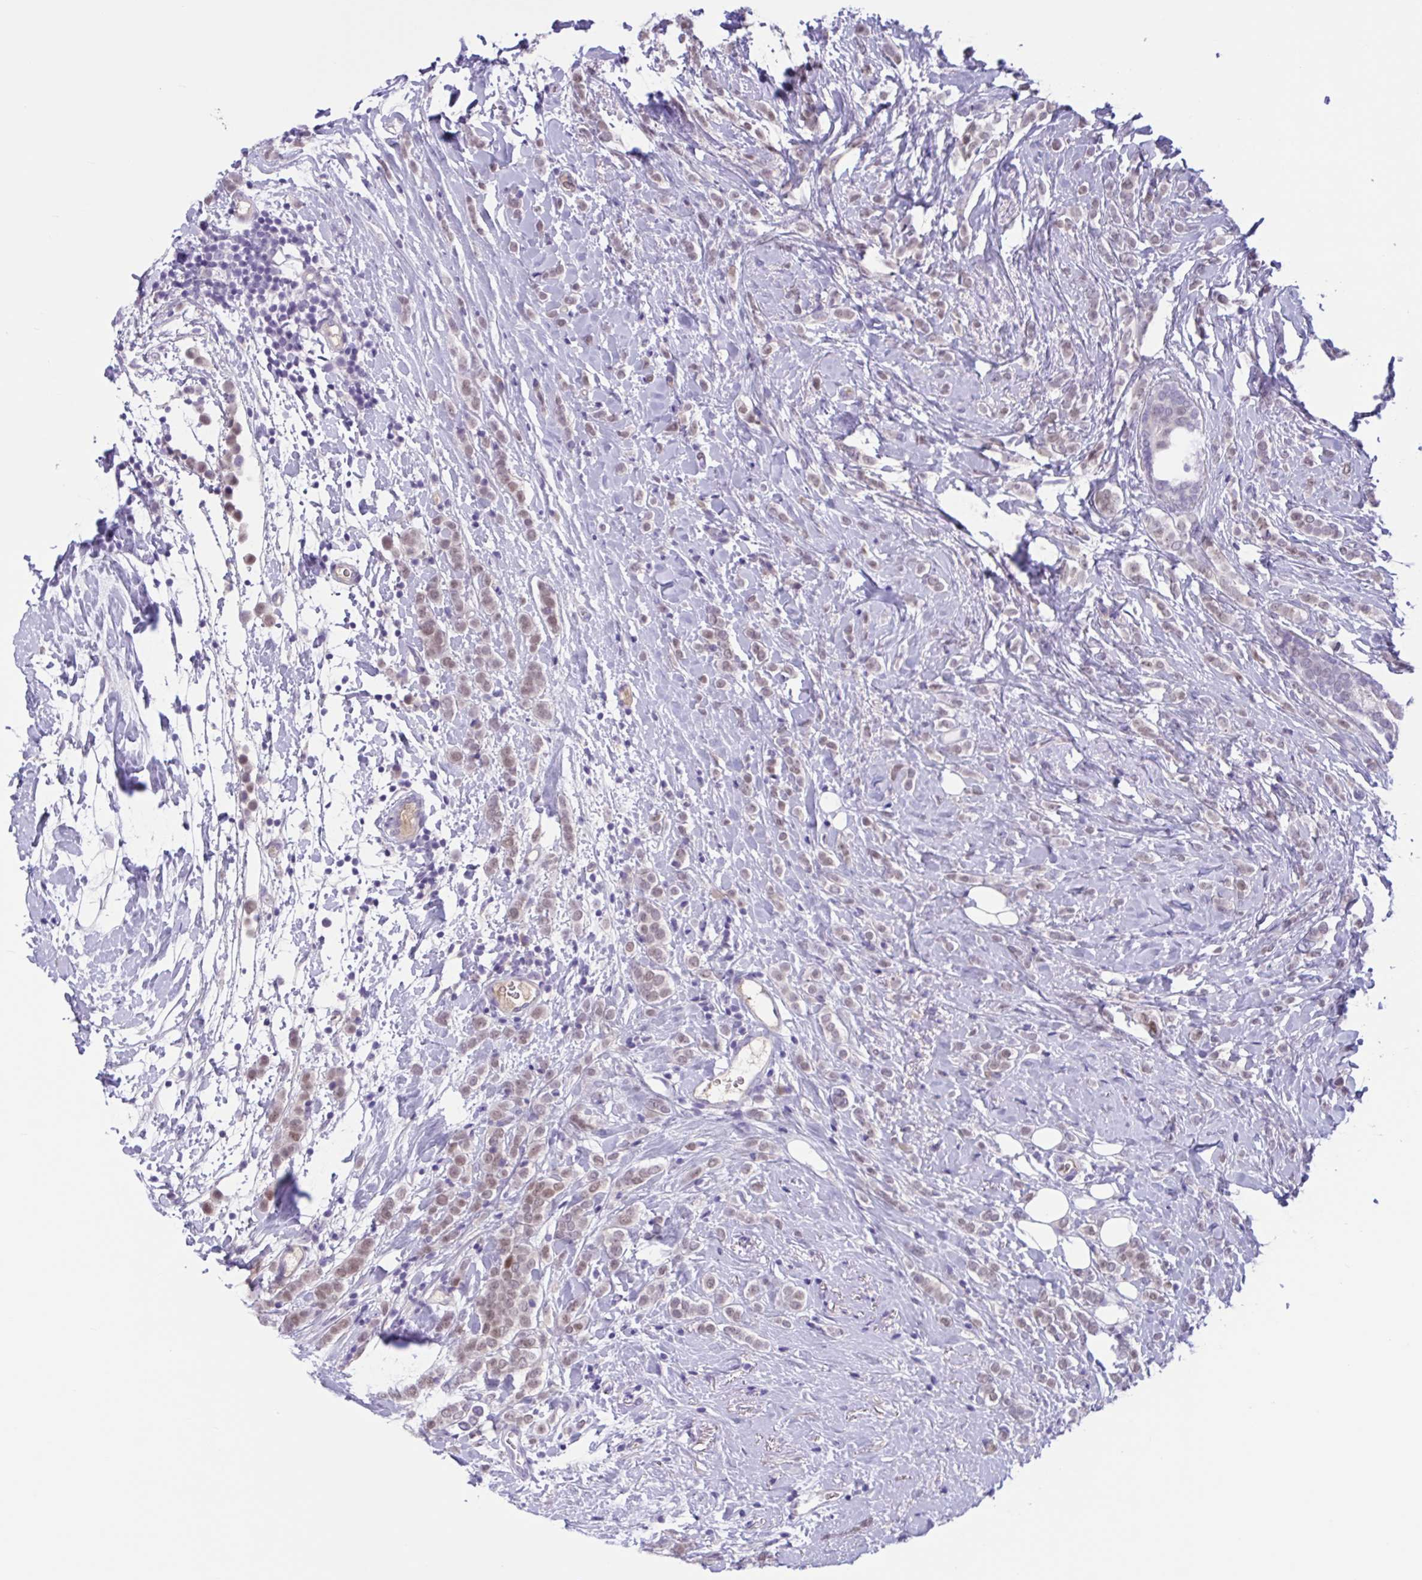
{"staining": {"intensity": "weak", "quantity": ">75%", "location": "nuclear"}, "tissue": "breast cancer", "cell_type": "Tumor cells", "image_type": "cancer", "snomed": [{"axis": "morphology", "description": "Lobular carcinoma"}, {"axis": "topography", "description": "Breast"}], "caption": "Human breast lobular carcinoma stained with a protein marker exhibits weak staining in tumor cells.", "gene": "WNT9B", "patient": {"sex": "female", "age": 49}}